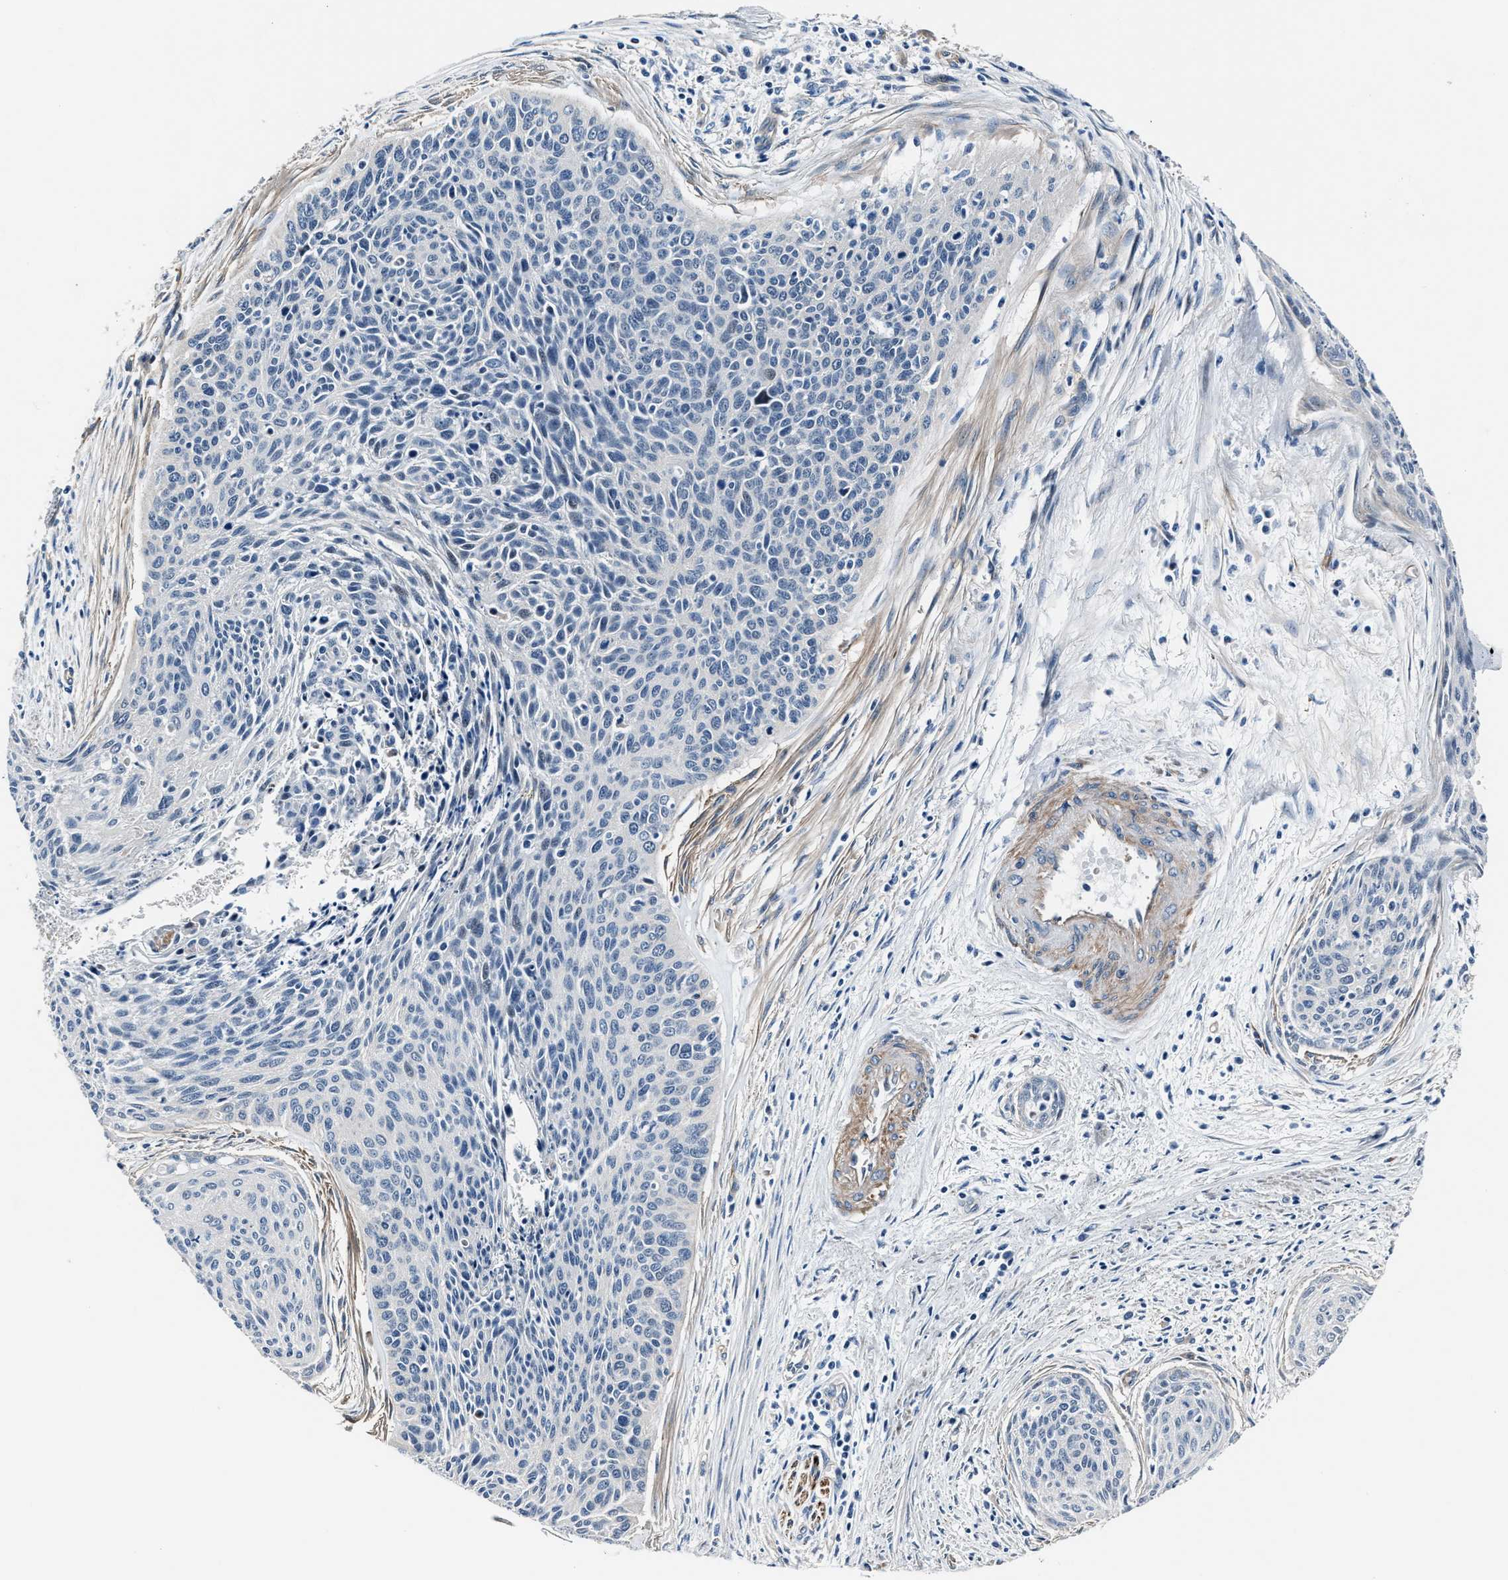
{"staining": {"intensity": "negative", "quantity": "none", "location": "none"}, "tissue": "cervical cancer", "cell_type": "Tumor cells", "image_type": "cancer", "snomed": [{"axis": "morphology", "description": "Squamous cell carcinoma, NOS"}, {"axis": "topography", "description": "Cervix"}], "caption": "Tumor cells show no significant protein positivity in squamous cell carcinoma (cervical).", "gene": "MPDZ", "patient": {"sex": "female", "age": 55}}